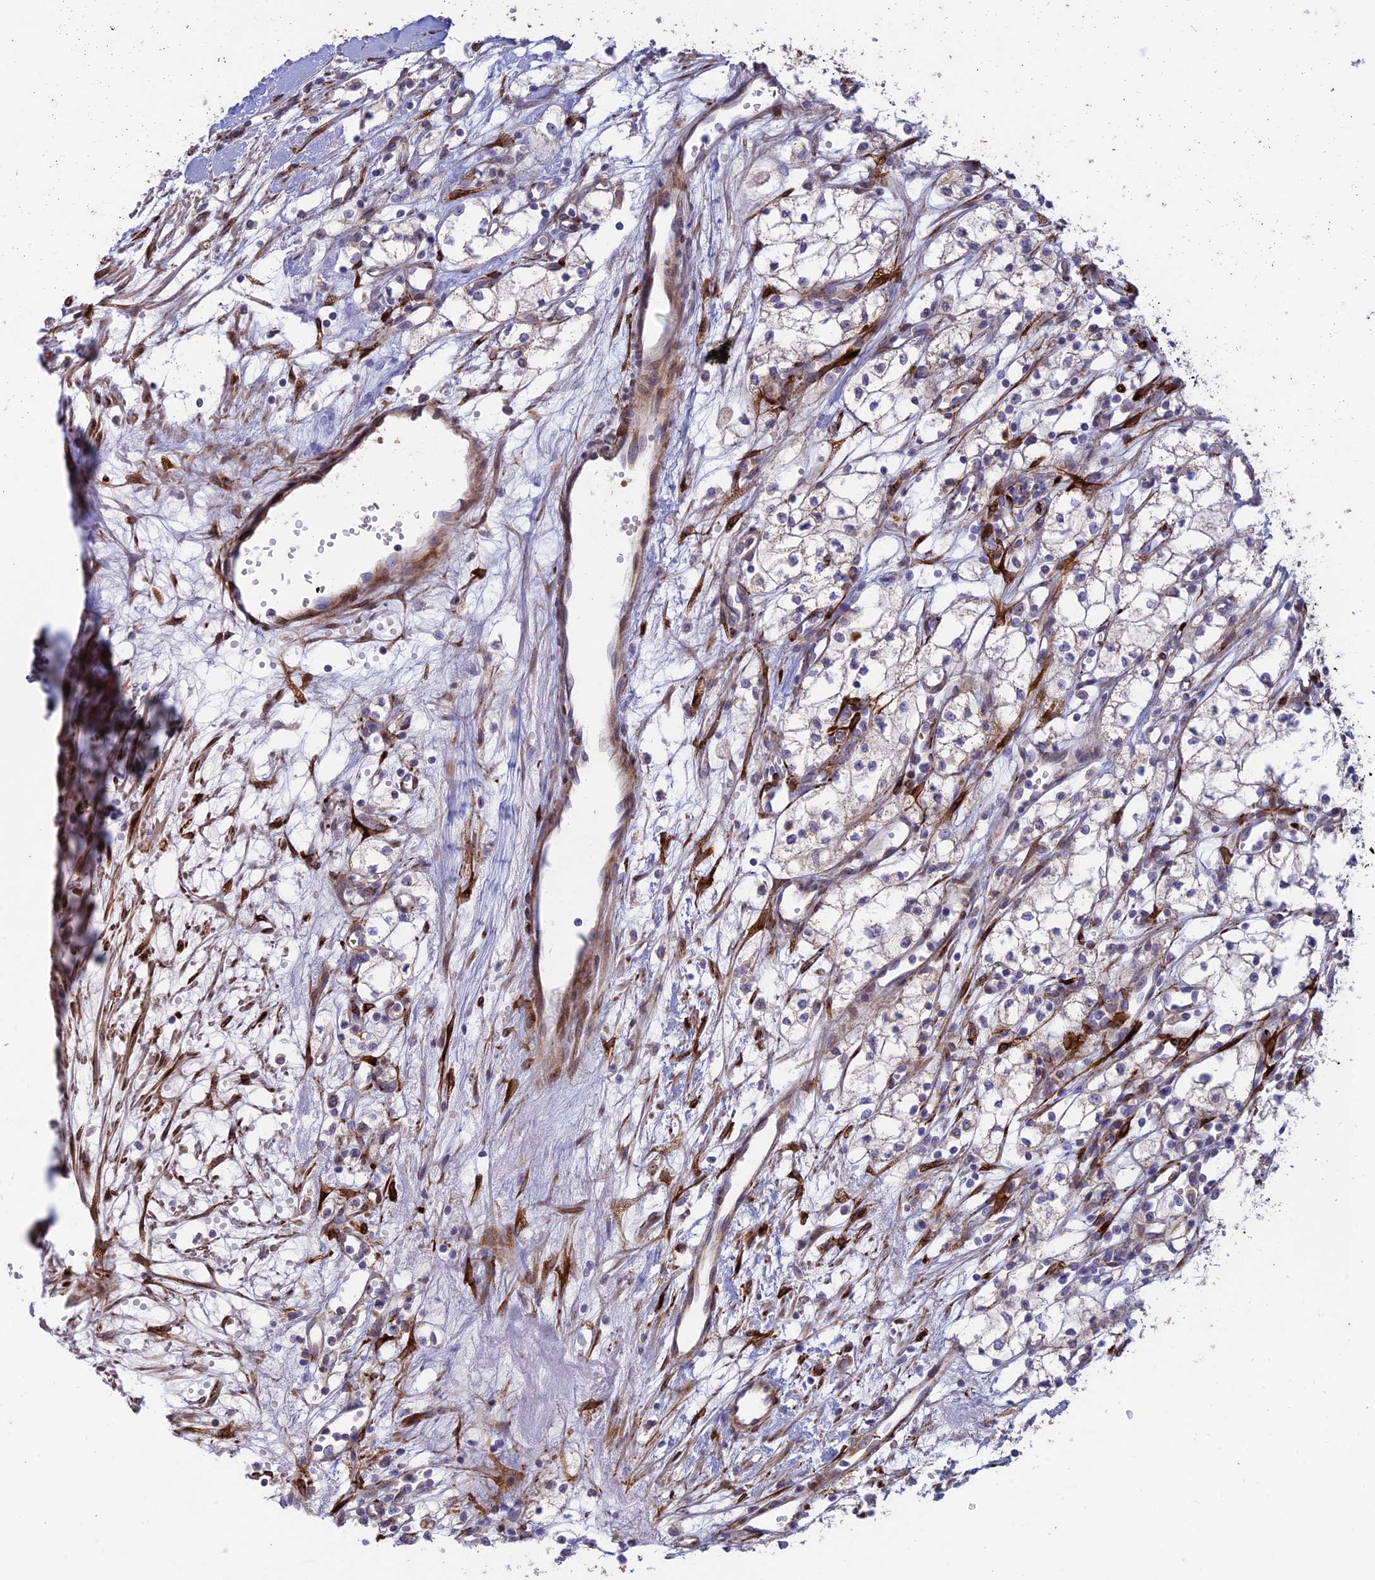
{"staining": {"intensity": "weak", "quantity": "<25%", "location": "cytoplasmic/membranous"}, "tissue": "renal cancer", "cell_type": "Tumor cells", "image_type": "cancer", "snomed": [{"axis": "morphology", "description": "Adenocarcinoma, NOS"}, {"axis": "topography", "description": "Kidney"}], "caption": "This is an immunohistochemistry (IHC) photomicrograph of renal cancer. There is no expression in tumor cells.", "gene": "RCN3", "patient": {"sex": "male", "age": 59}}